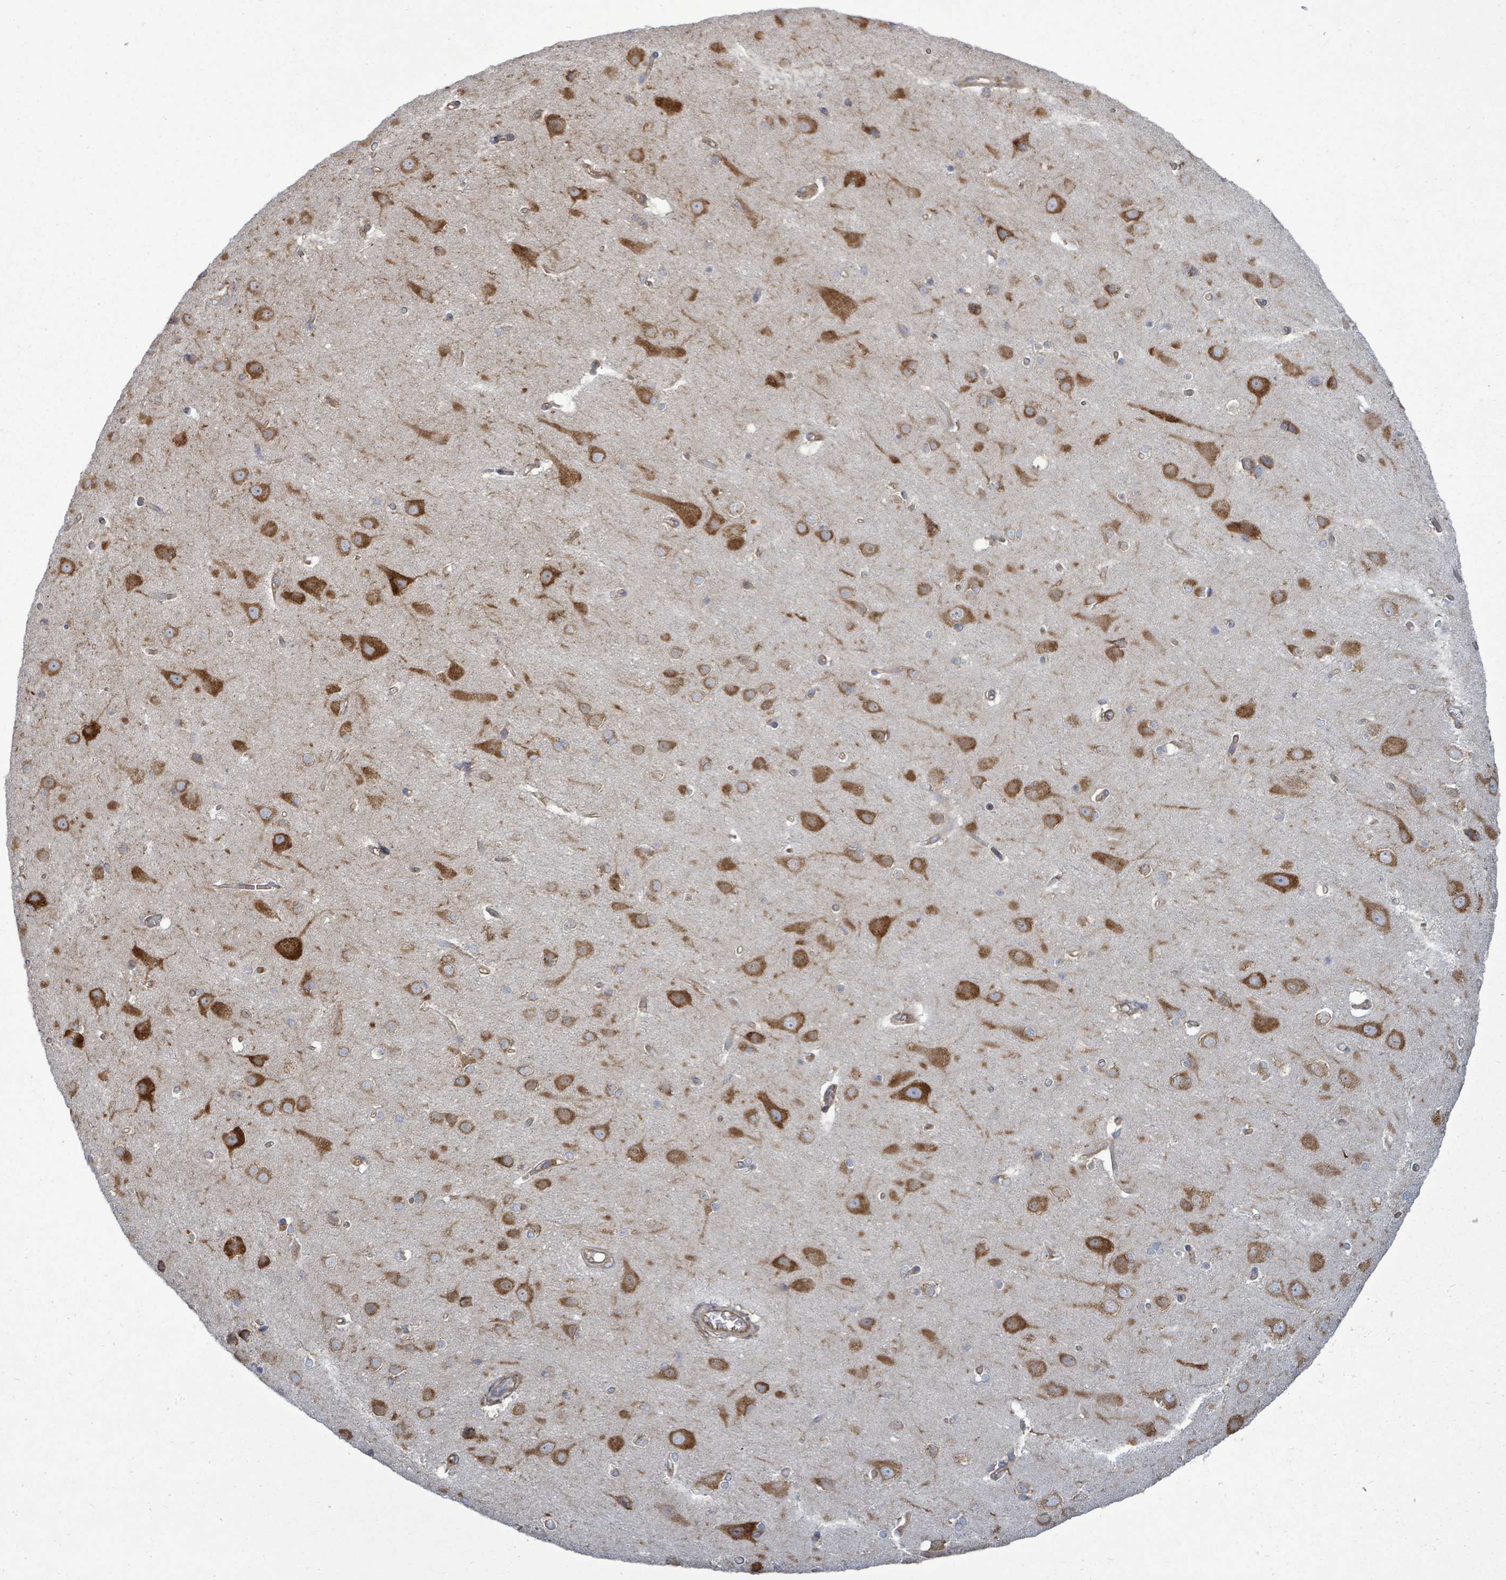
{"staining": {"intensity": "negative", "quantity": "none", "location": "none"}, "tissue": "cerebral cortex", "cell_type": "Endothelial cells", "image_type": "normal", "snomed": [{"axis": "morphology", "description": "Normal tissue, NOS"}, {"axis": "topography", "description": "Cerebral cortex"}], "caption": "Immunohistochemistry photomicrograph of normal cerebral cortex: cerebral cortex stained with DAB (3,3'-diaminobenzidine) reveals no significant protein positivity in endothelial cells.", "gene": "EIF3CL", "patient": {"sex": "male", "age": 37}}